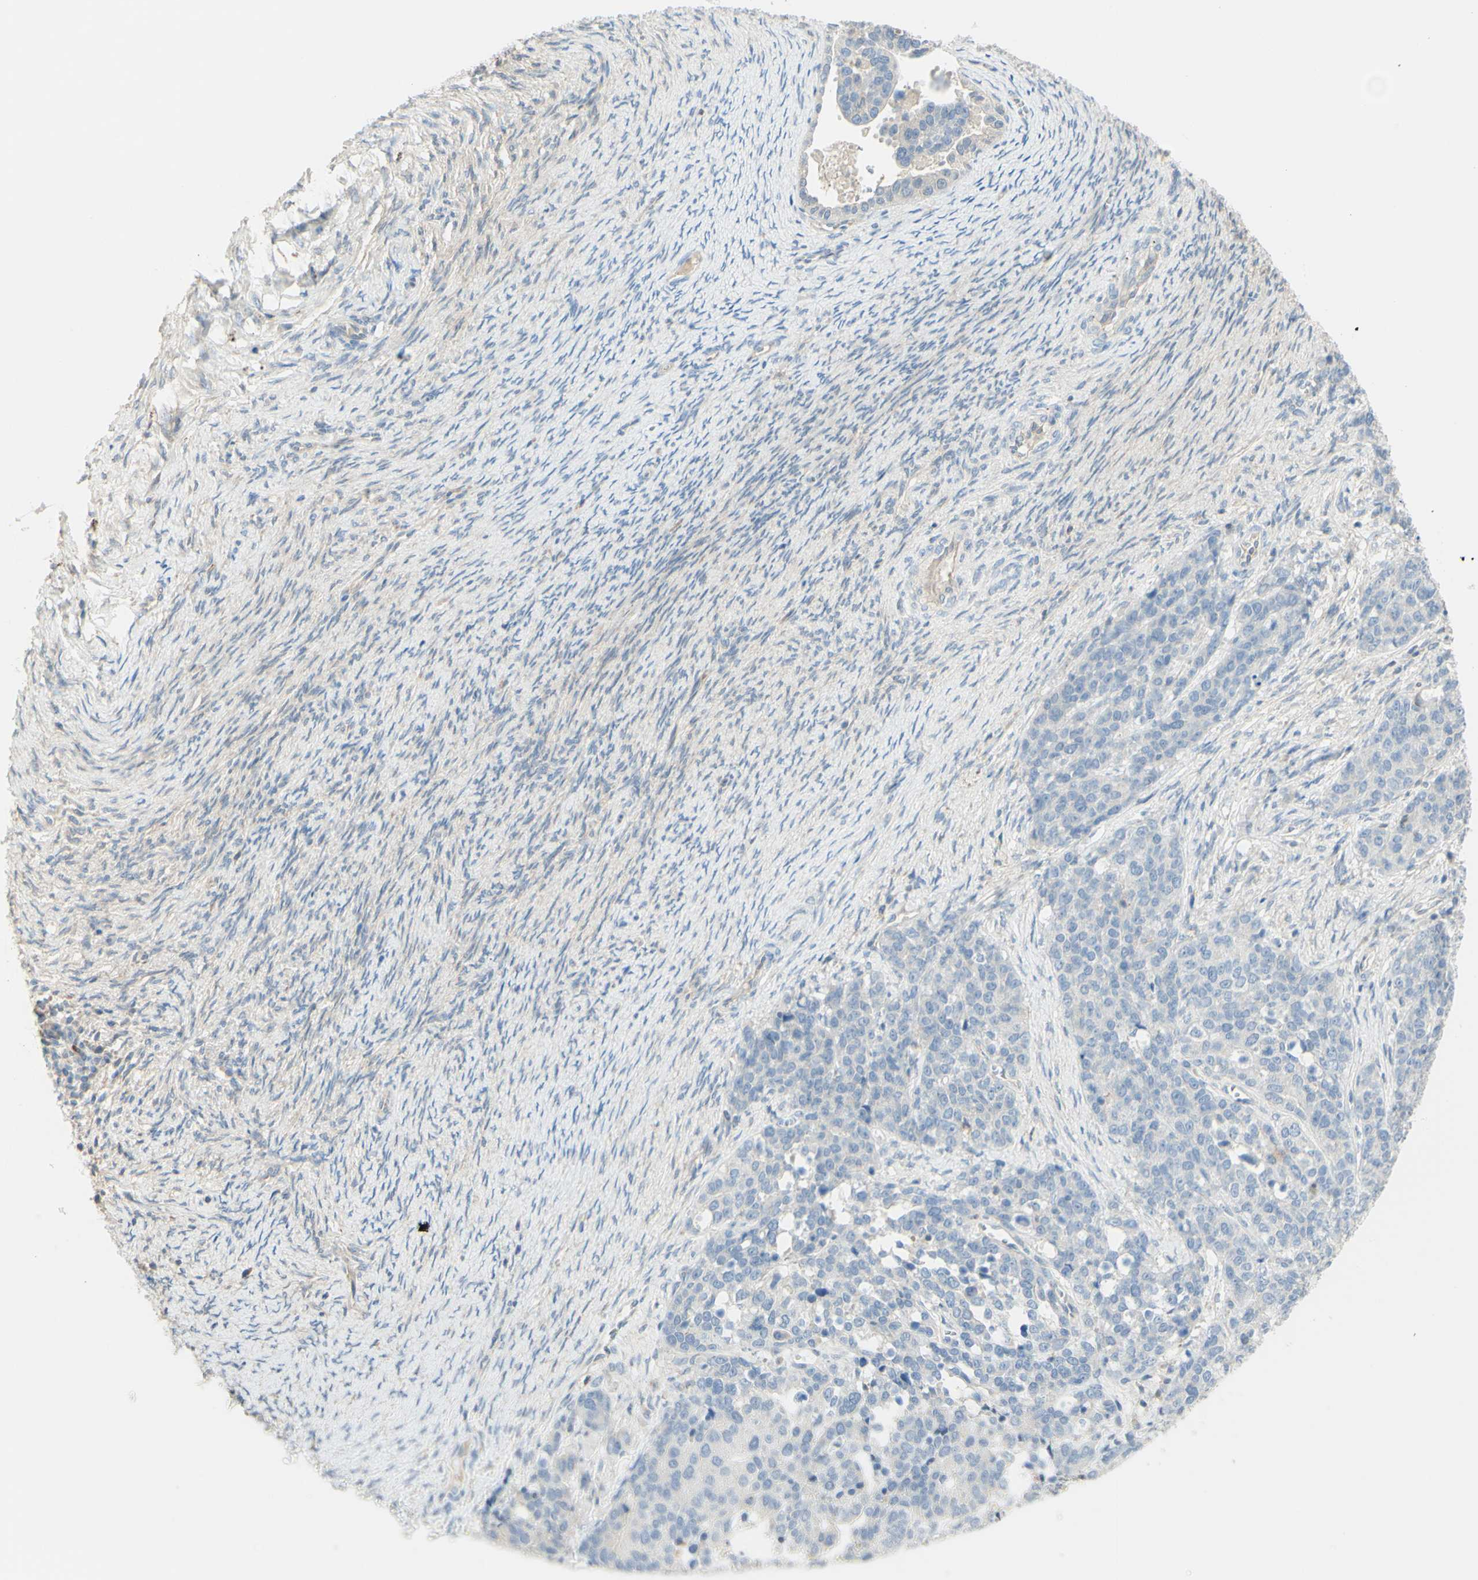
{"staining": {"intensity": "negative", "quantity": "none", "location": "none"}, "tissue": "ovarian cancer", "cell_type": "Tumor cells", "image_type": "cancer", "snomed": [{"axis": "morphology", "description": "Cystadenocarcinoma, serous, NOS"}, {"axis": "topography", "description": "Ovary"}], "caption": "This is an immunohistochemistry photomicrograph of ovarian cancer. There is no staining in tumor cells.", "gene": "MTM1", "patient": {"sex": "female", "age": 44}}